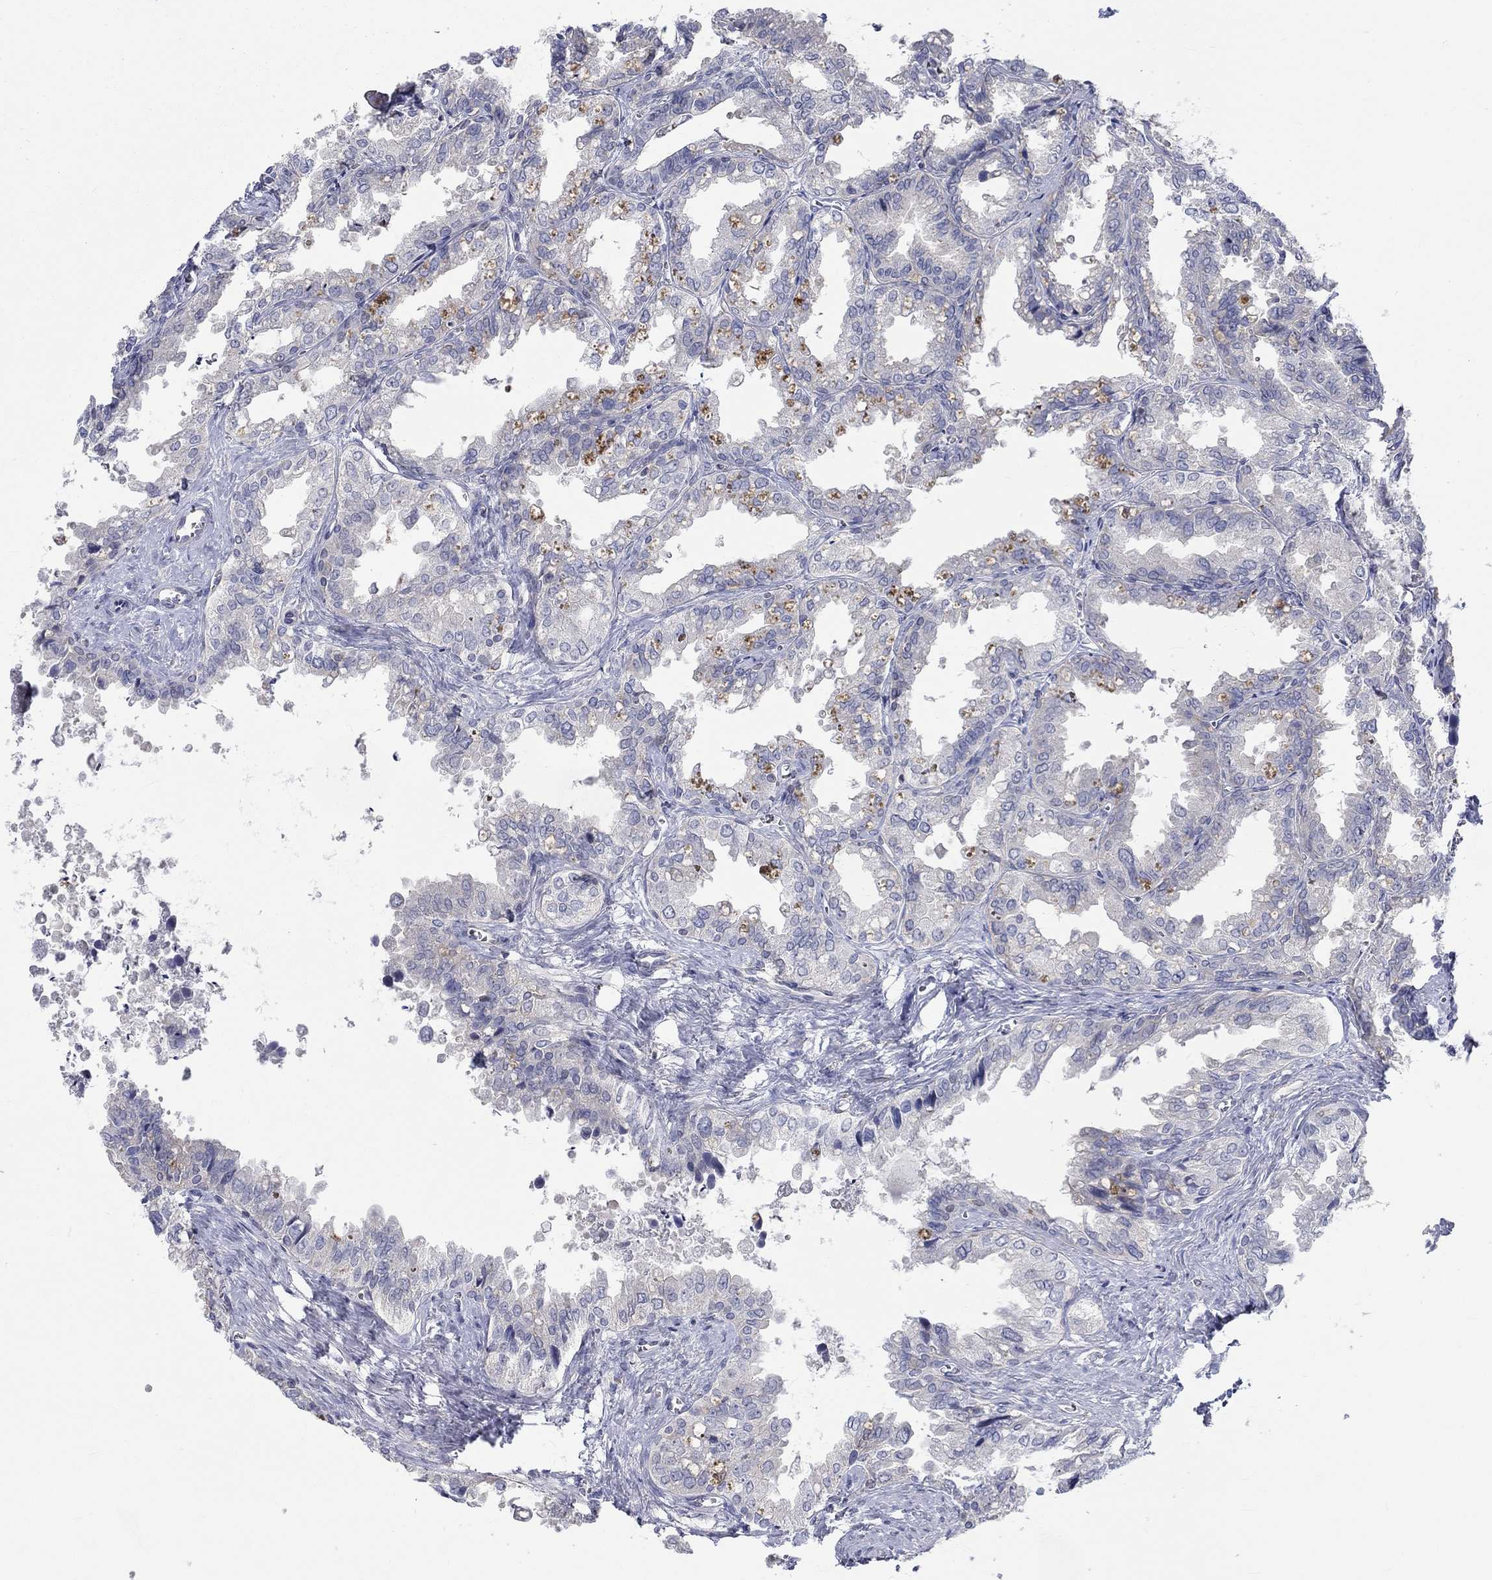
{"staining": {"intensity": "negative", "quantity": "none", "location": "none"}, "tissue": "seminal vesicle", "cell_type": "Glandular cells", "image_type": "normal", "snomed": [{"axis": "morphology", "description": "Normal tissue, NOS"}, {"axis": "topography", "description": "Seminal veicle"}], "caption": "Immunohistochemistry (IHC) photomicrograph of unremarkable seminal vesicle: human seminal vesicle stained with DAB demonstrates no significant protein expression in glandular cells.", "gene": "PCDHGA10", "patient": {"sex": "male", "age": 67}}